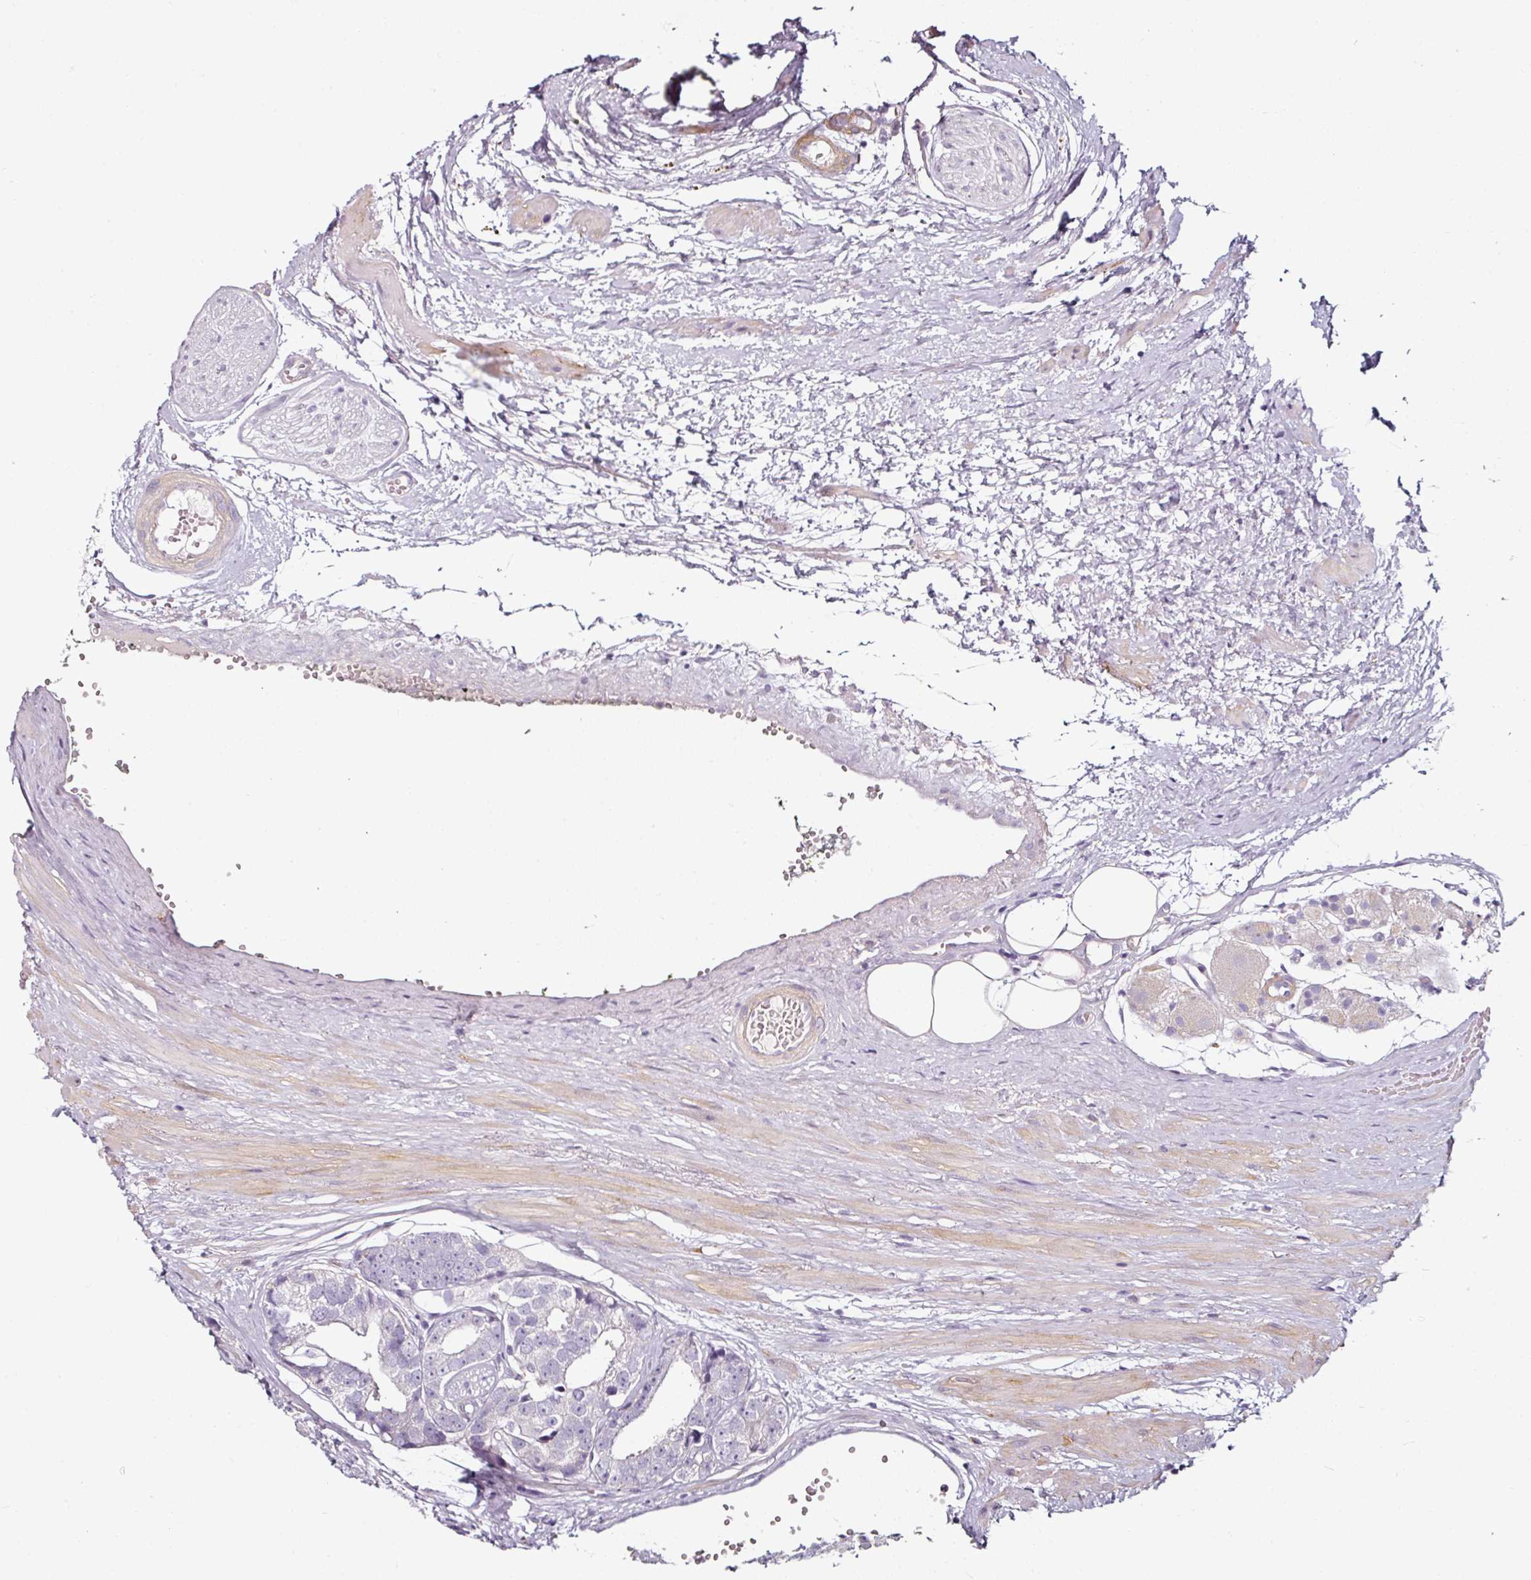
{"staining": {"intensity": "negative", "quantity": "none", "location": "none"}, "tissue": "prostate cancer", "cell_type": "Tumor cells", "image_type": "cancer", "snomed": [{"axis": "morphology", "description": "Adenocarcinoma, High grade"}, {"axis": "topography", "description": "Prostate"}], "caption": "A high-resolution micrograph shows immunohistochemistry staining of prostate cancer, which demonstrates no significant staining in tumor cells. (Immunohistochemistry (ihc), brightfield microscopy, high magnification).", "gene": "CAP2", "patient": {"sex": "male", "age": 71}}